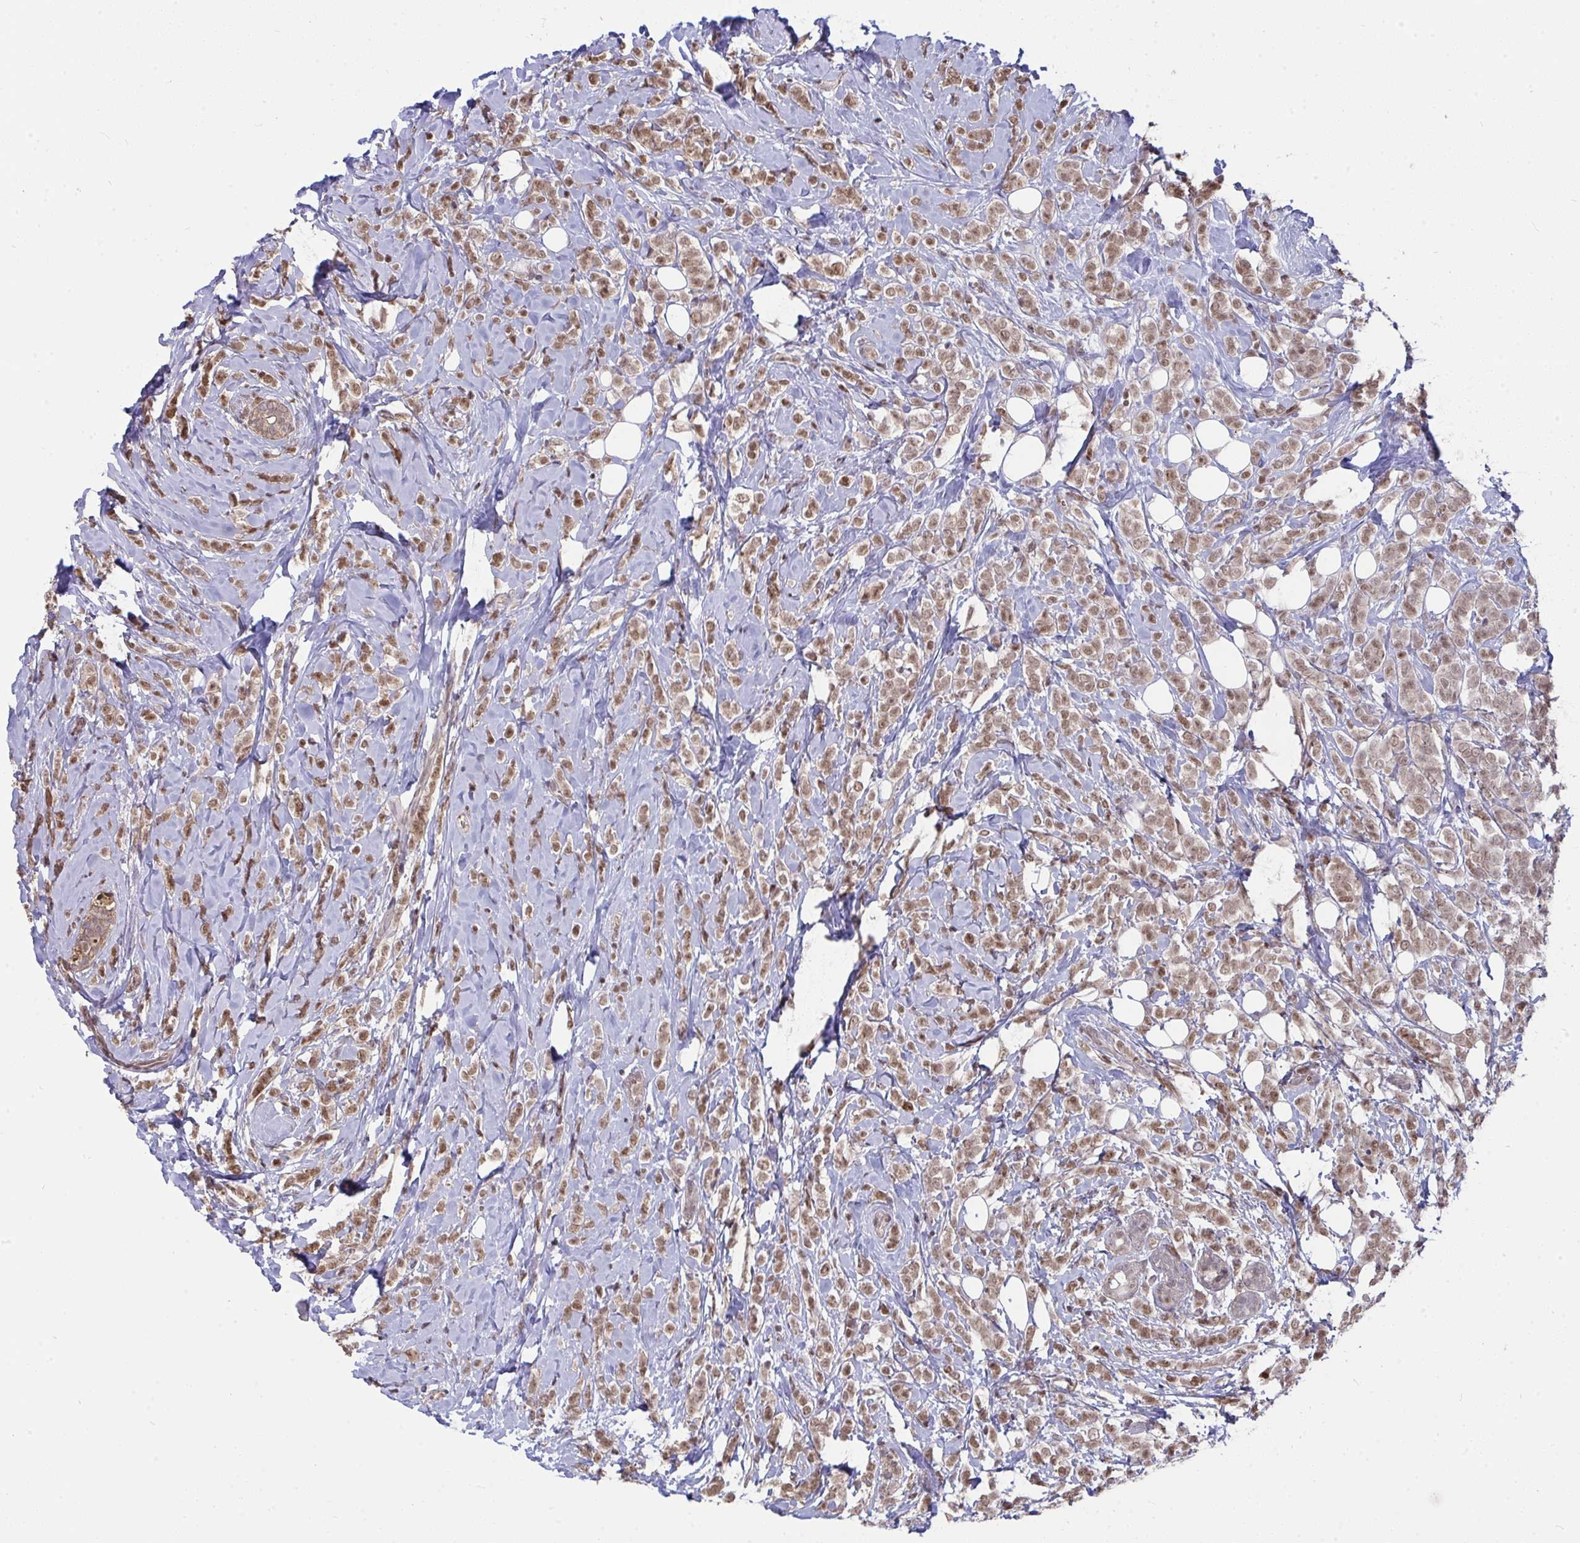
{"staining": {"intensity": "moderate", "quantity": ">75%", "location": "nuclear"}, "tissue": "breast cancer", "cell_type": "Tumor cells", "image_type": "cancer", "snomed": [{"axis": "morphology", "description": "Lobular carcinoma"}, {"axis": "topography", "description": "Breast"}], "caption": "There is medium levels of moderate nuclear positivity in tumor cells of breast cancer (lobular carcinoma), as demonstrated by immunohistochemical staining (brown color).", "gene": "SAP30", "patient": {"sex": "female", "age": 49}}